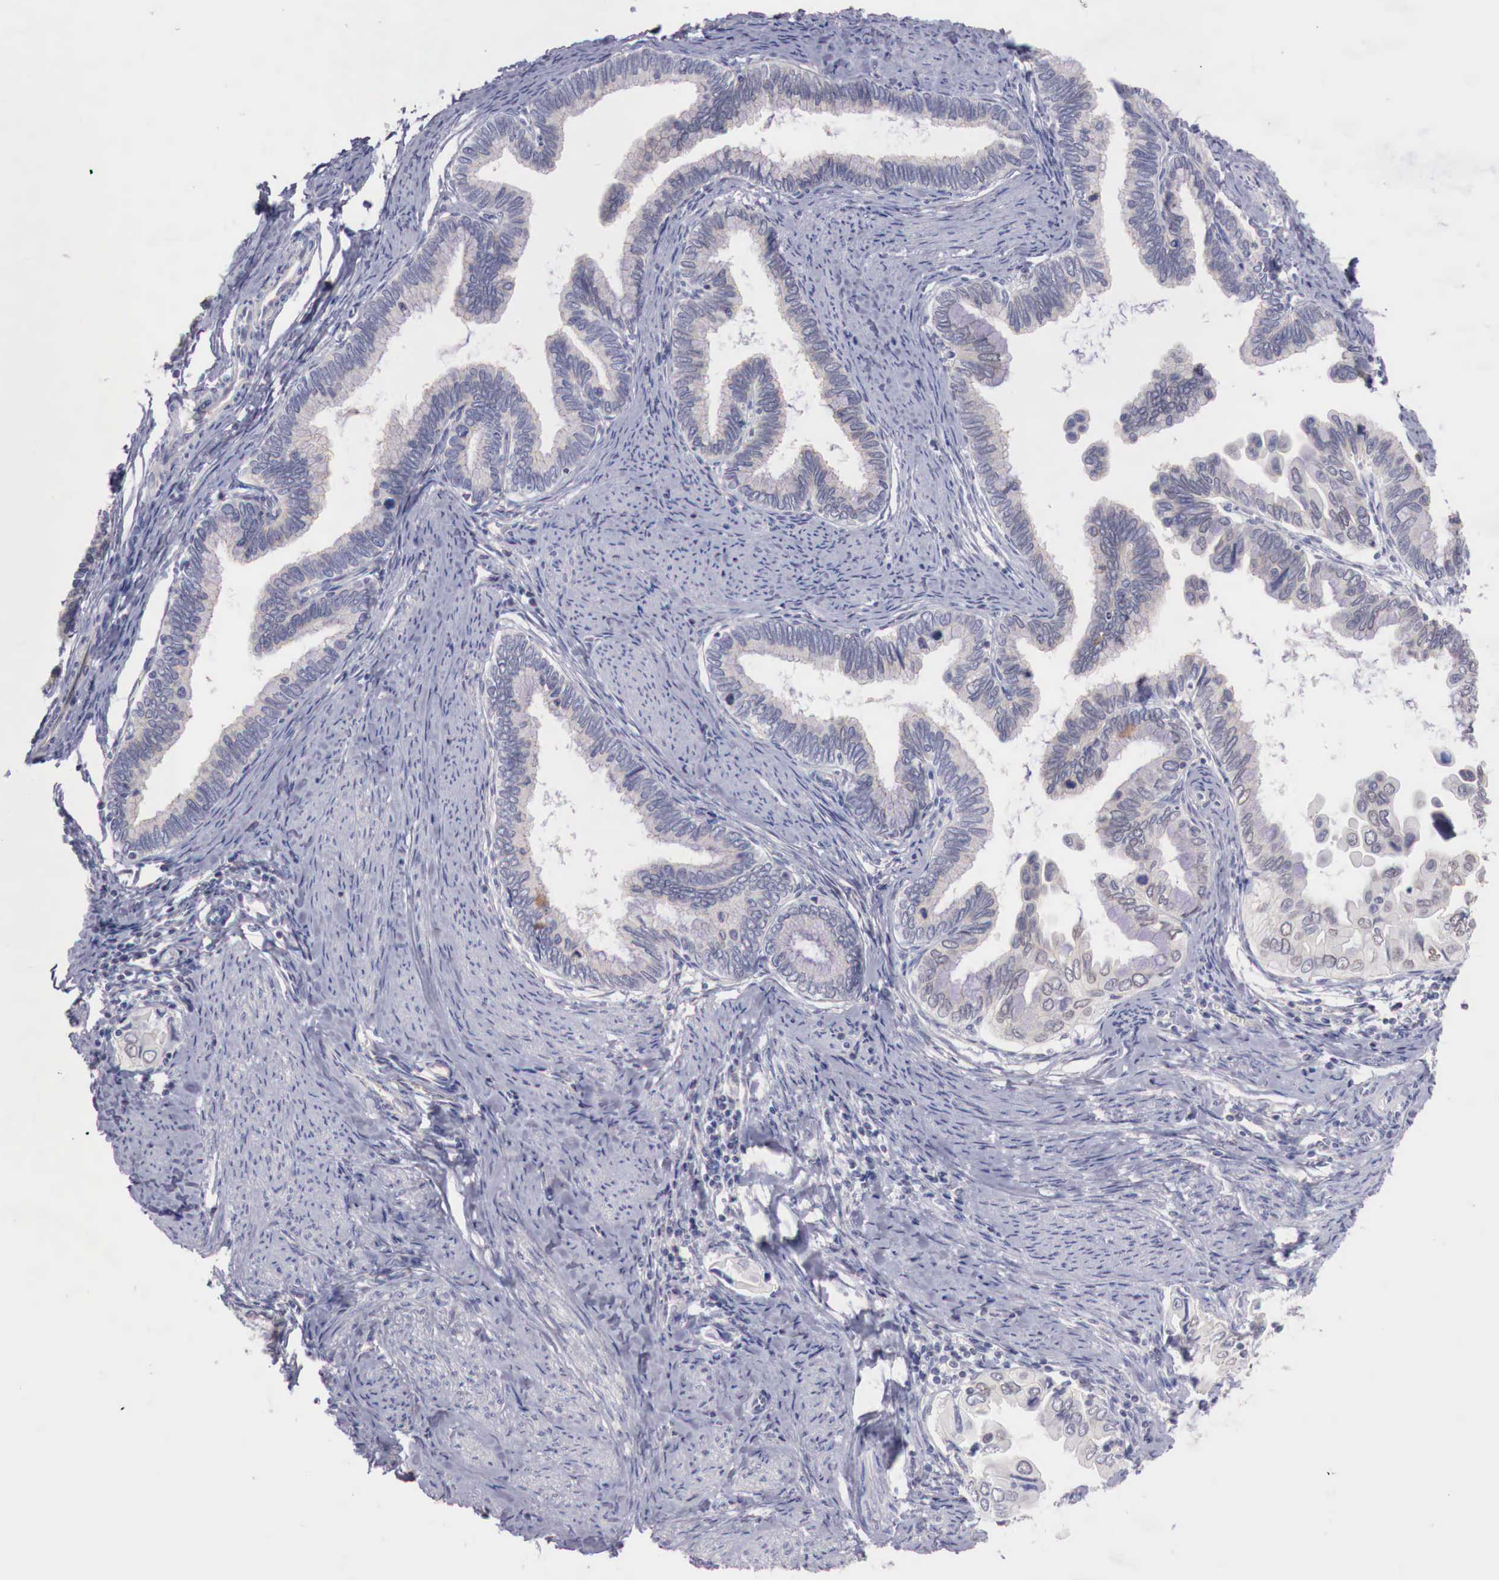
{"staining": {"intensity": "negative", "quantity": "none", "location": "none"}, "tissue": "cervical cancer", "cell_type": "Tumor cells", "image_type": "cancer", "snomed": [{"axis": "morphology", "description": "Adenocarcinoma, NOS"}, {"axis": "topography", "description": "Cervix"}], "caption": "Cervical cancer (adenocarcinoma) was stained to show a protein in brown. There is no significant positivity in tumor cells.", "gene": "TRIM13", "patient": {"sex": "female", "age": 49}}